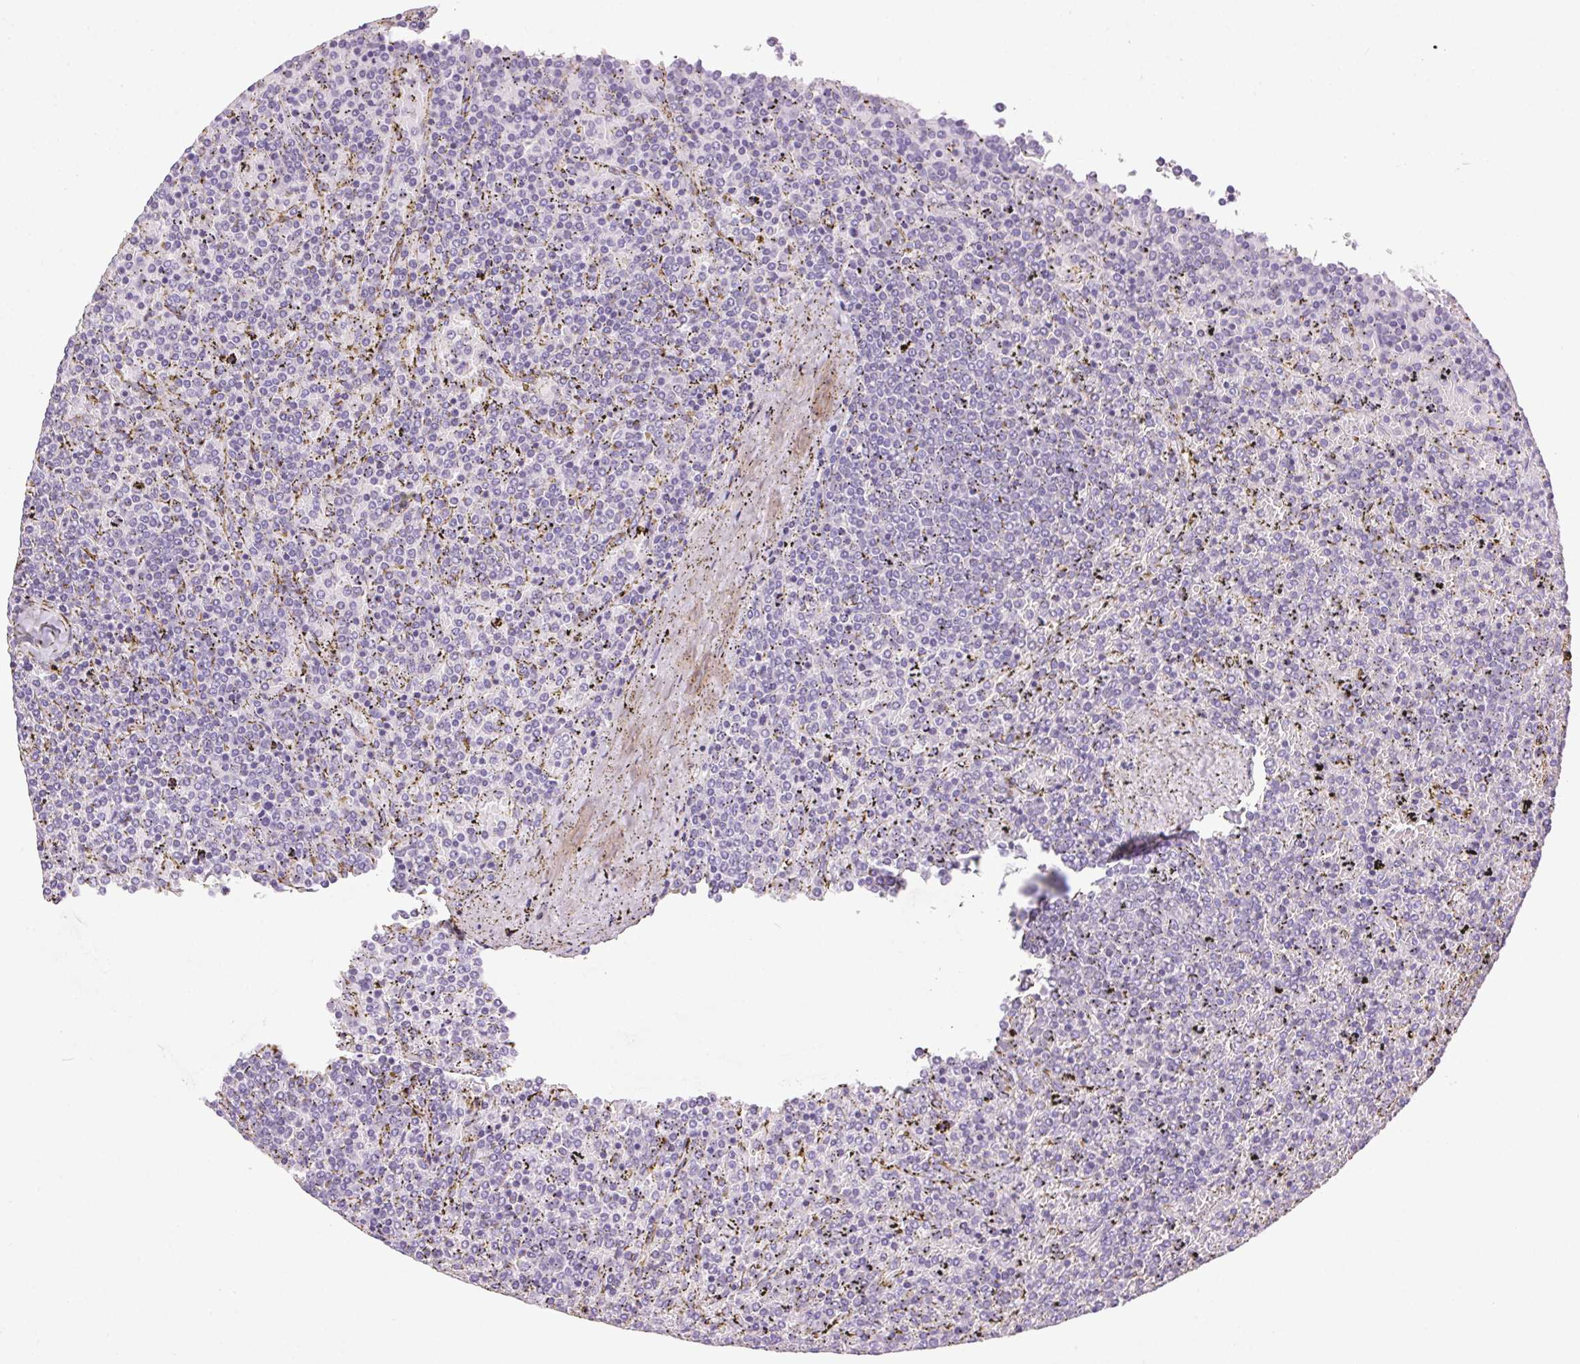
{"staining": {"intensity": "negative", "quantity": "none", "location": "none"}, "tissue": "lymphoma", "cell_type": "Tumor cells", "image_type": "cancer", "snomed": [{"axis": "morphology", "description": "Malignant lymphoma, non-Hodgkin's type, Low grade"}, {"axis": "topography", "description": "Spleen"}], "caption": "Immunohistochemistry histopathology image of human lymphoma stained for a protein (brown), which displays no positivity in tumor cells.", "gene": "POPDC2", "patient": {"sex": "female", "age": 77}}